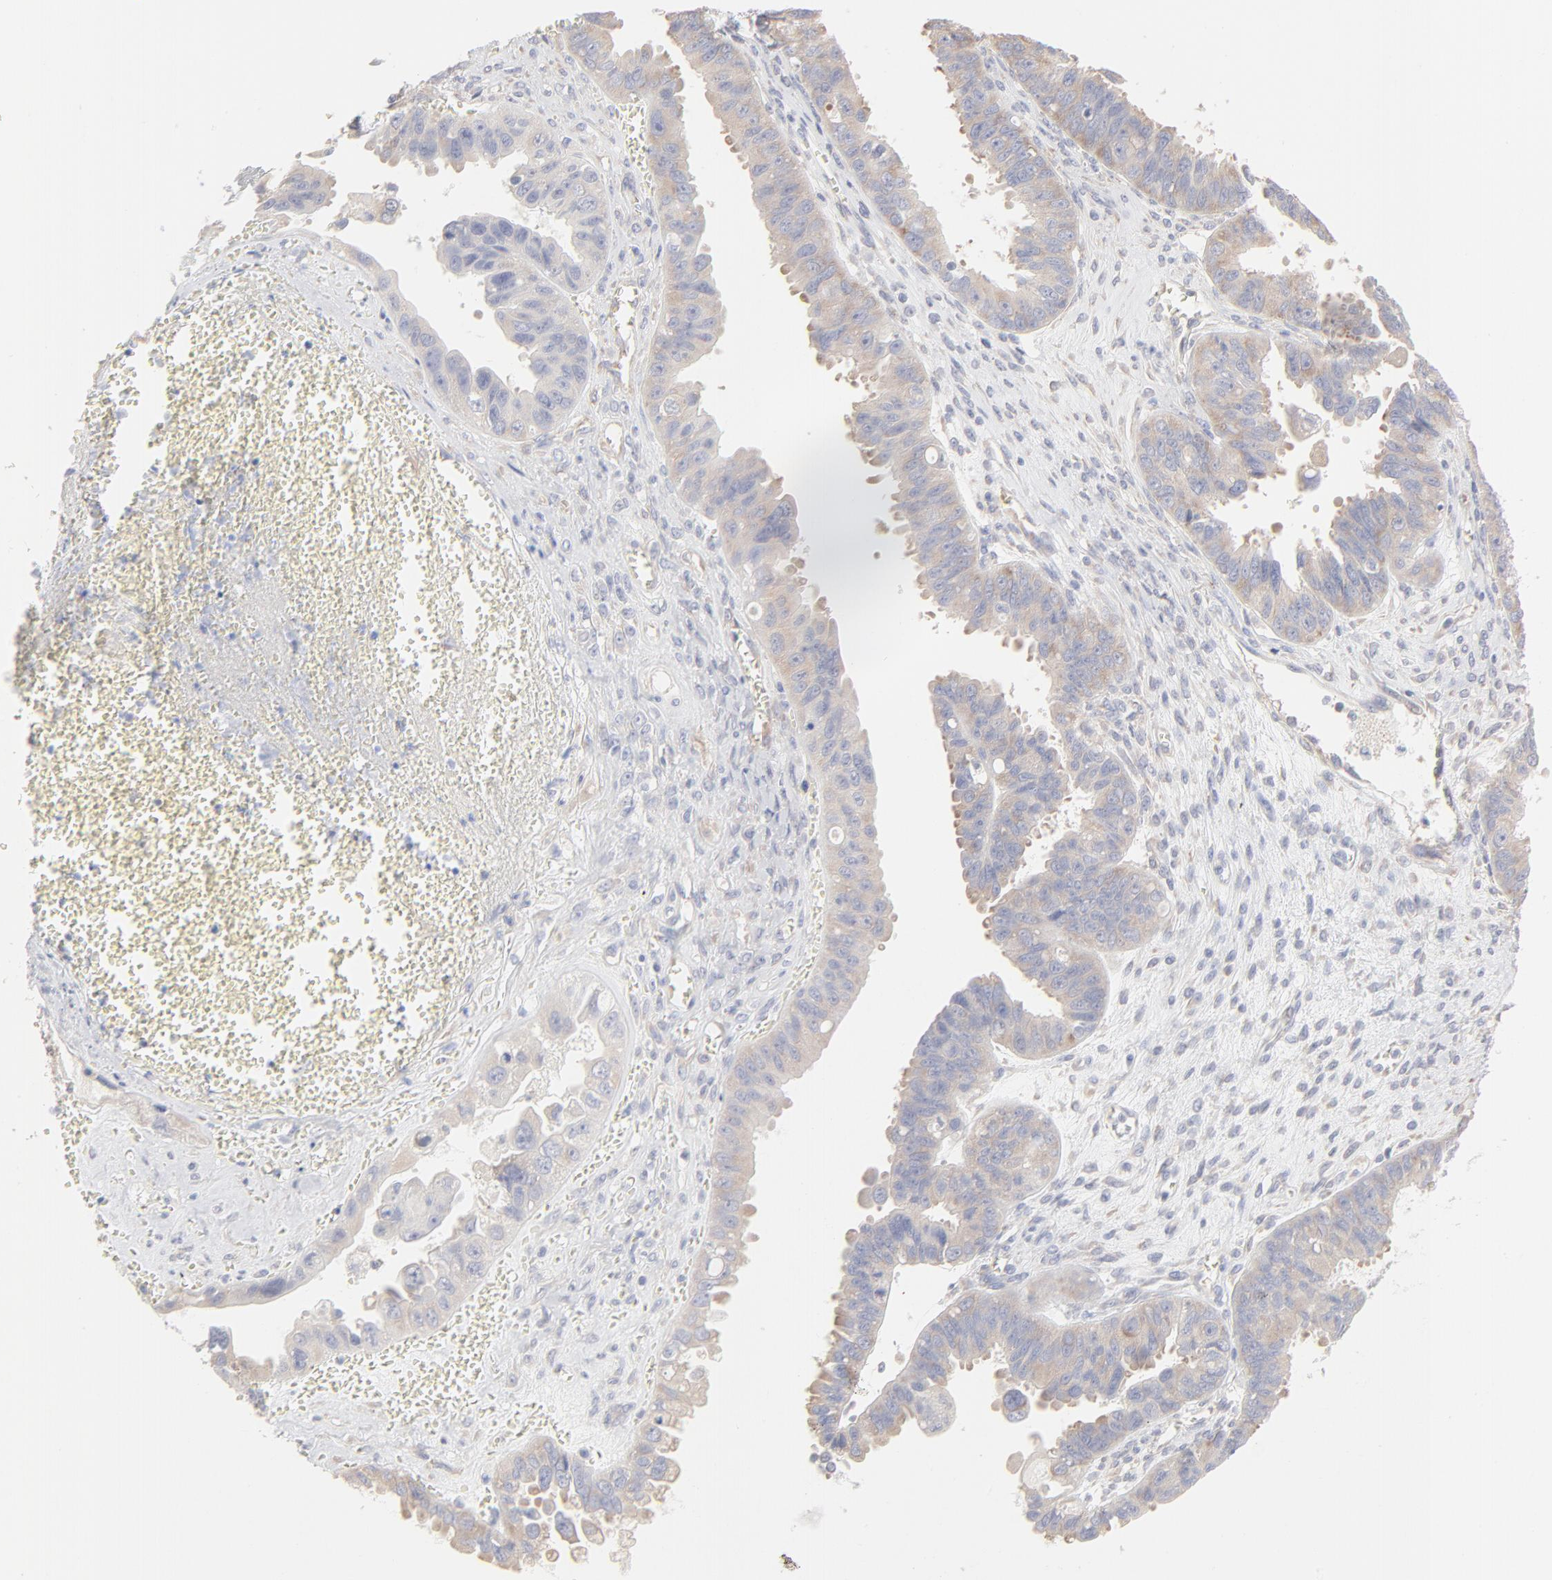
{"staining": {"intensity": "weak", "quantity": ">75%", "location": "cytoplasmic/membranous"}, "tissue": "ovarian cancer", "cell_type": "Tumor cells", "image_type": "cancer", "snomed": [{"axis": "morphology", "description": "Carcinoma, endometroid"}, {"axis": "topography", "description": "Ovary"}], "caption": "This is an image of immunohistochemistry (IHC) staining of ovarian cancer, which shows weak positivity in the cytoplasmic/membranous of tumor cells.", "gene": "RPS21", "patient": {"sex": "female", "age": 85}}